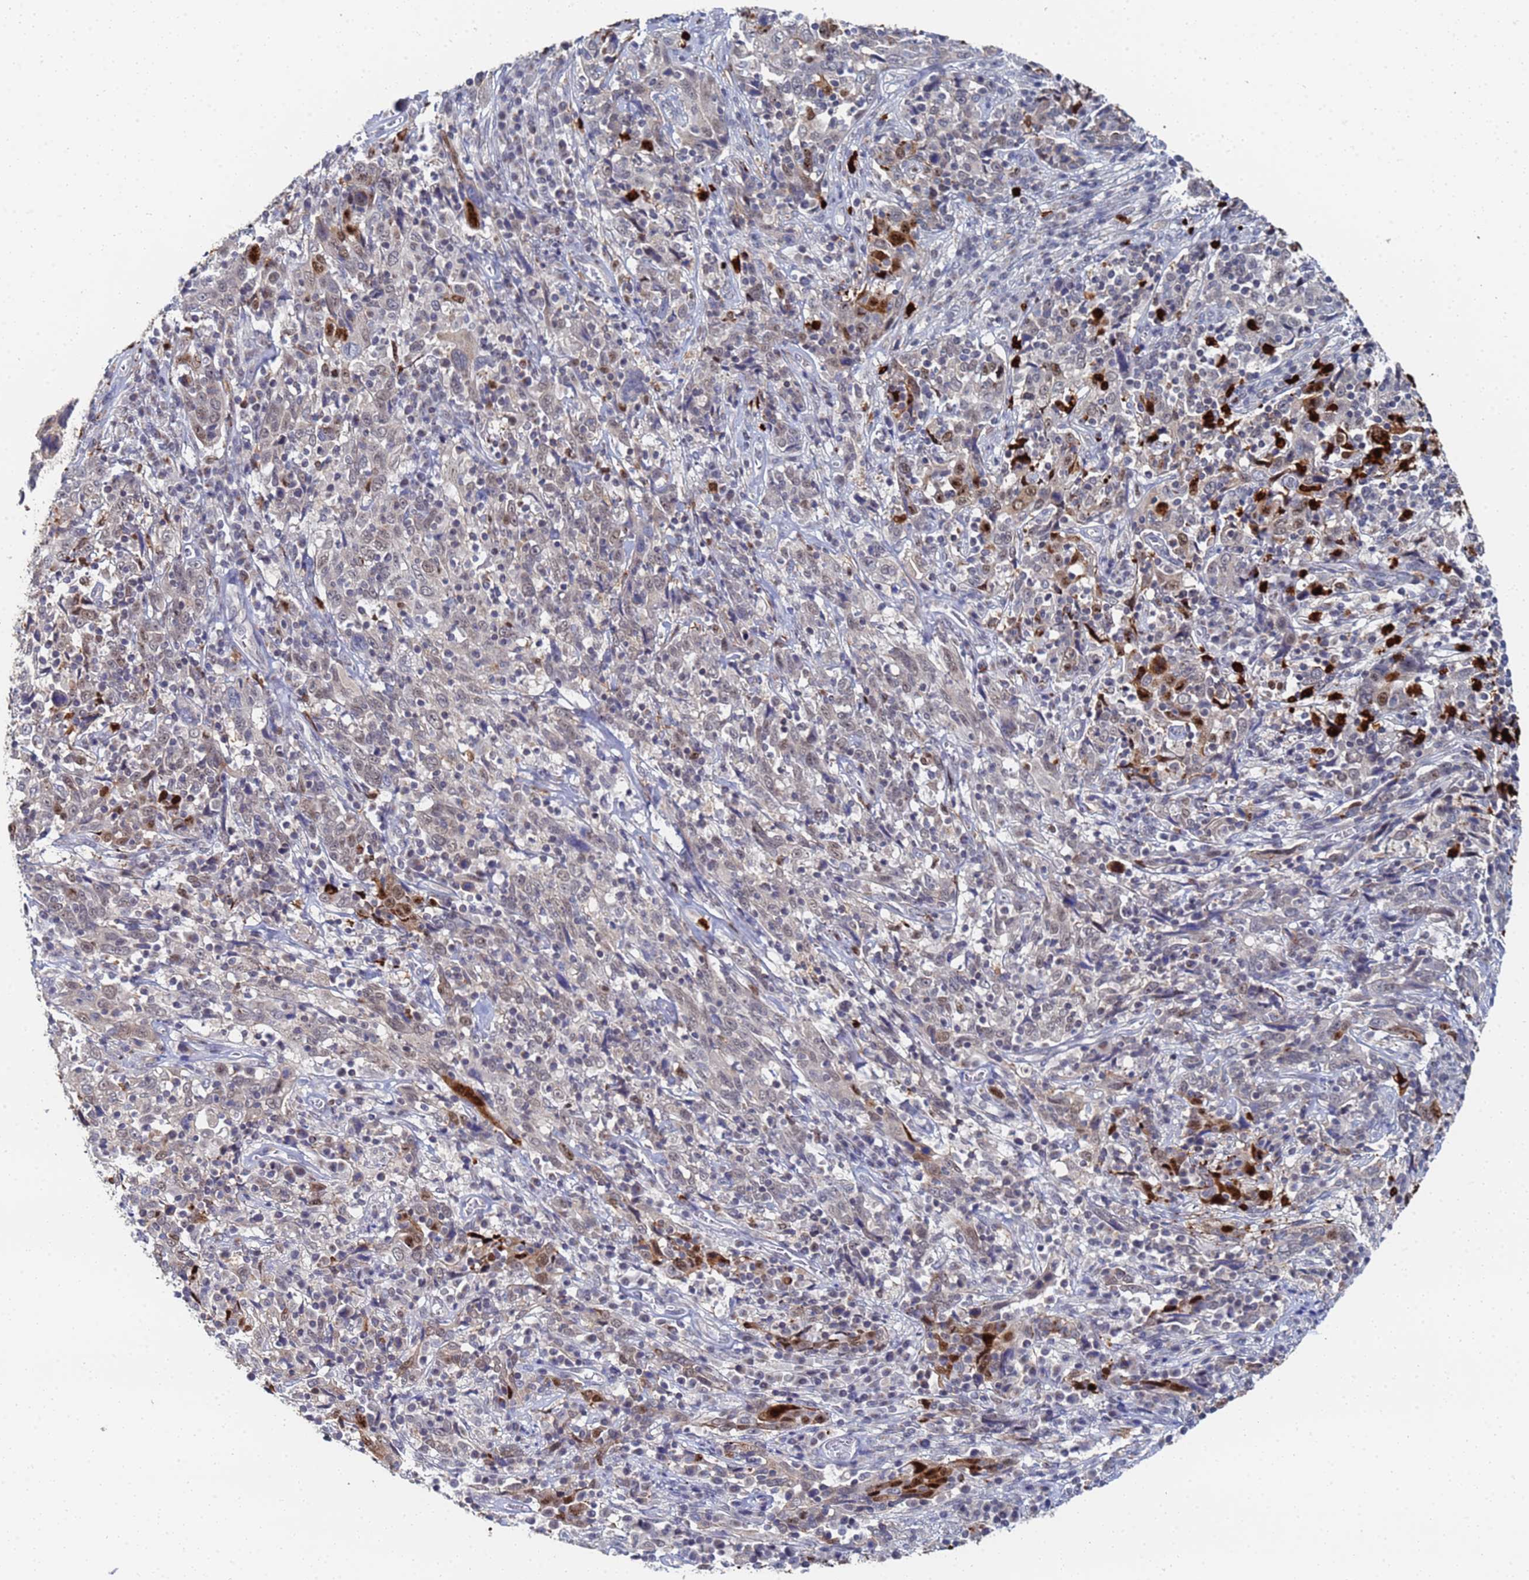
{"staining": {"intensity": "weak", "quantity": "<25%", "location": "cytoplasmic/membranous"}, "tissue": "cervical cancer", "cell_type": "Tumor cells", "image_type": "cancer", "snomed": [{"axis": "morphology", "description": "Squamous cell carcinoma, NOS"}, {"axis": "topography", "description": "Cervix"}], "caption": "There is no significant staining in tumor cells of cervical cancer (squamous cell carcinoma).", "gene": "MTCL1", "patient": {"sex": "female", "age": 46}}